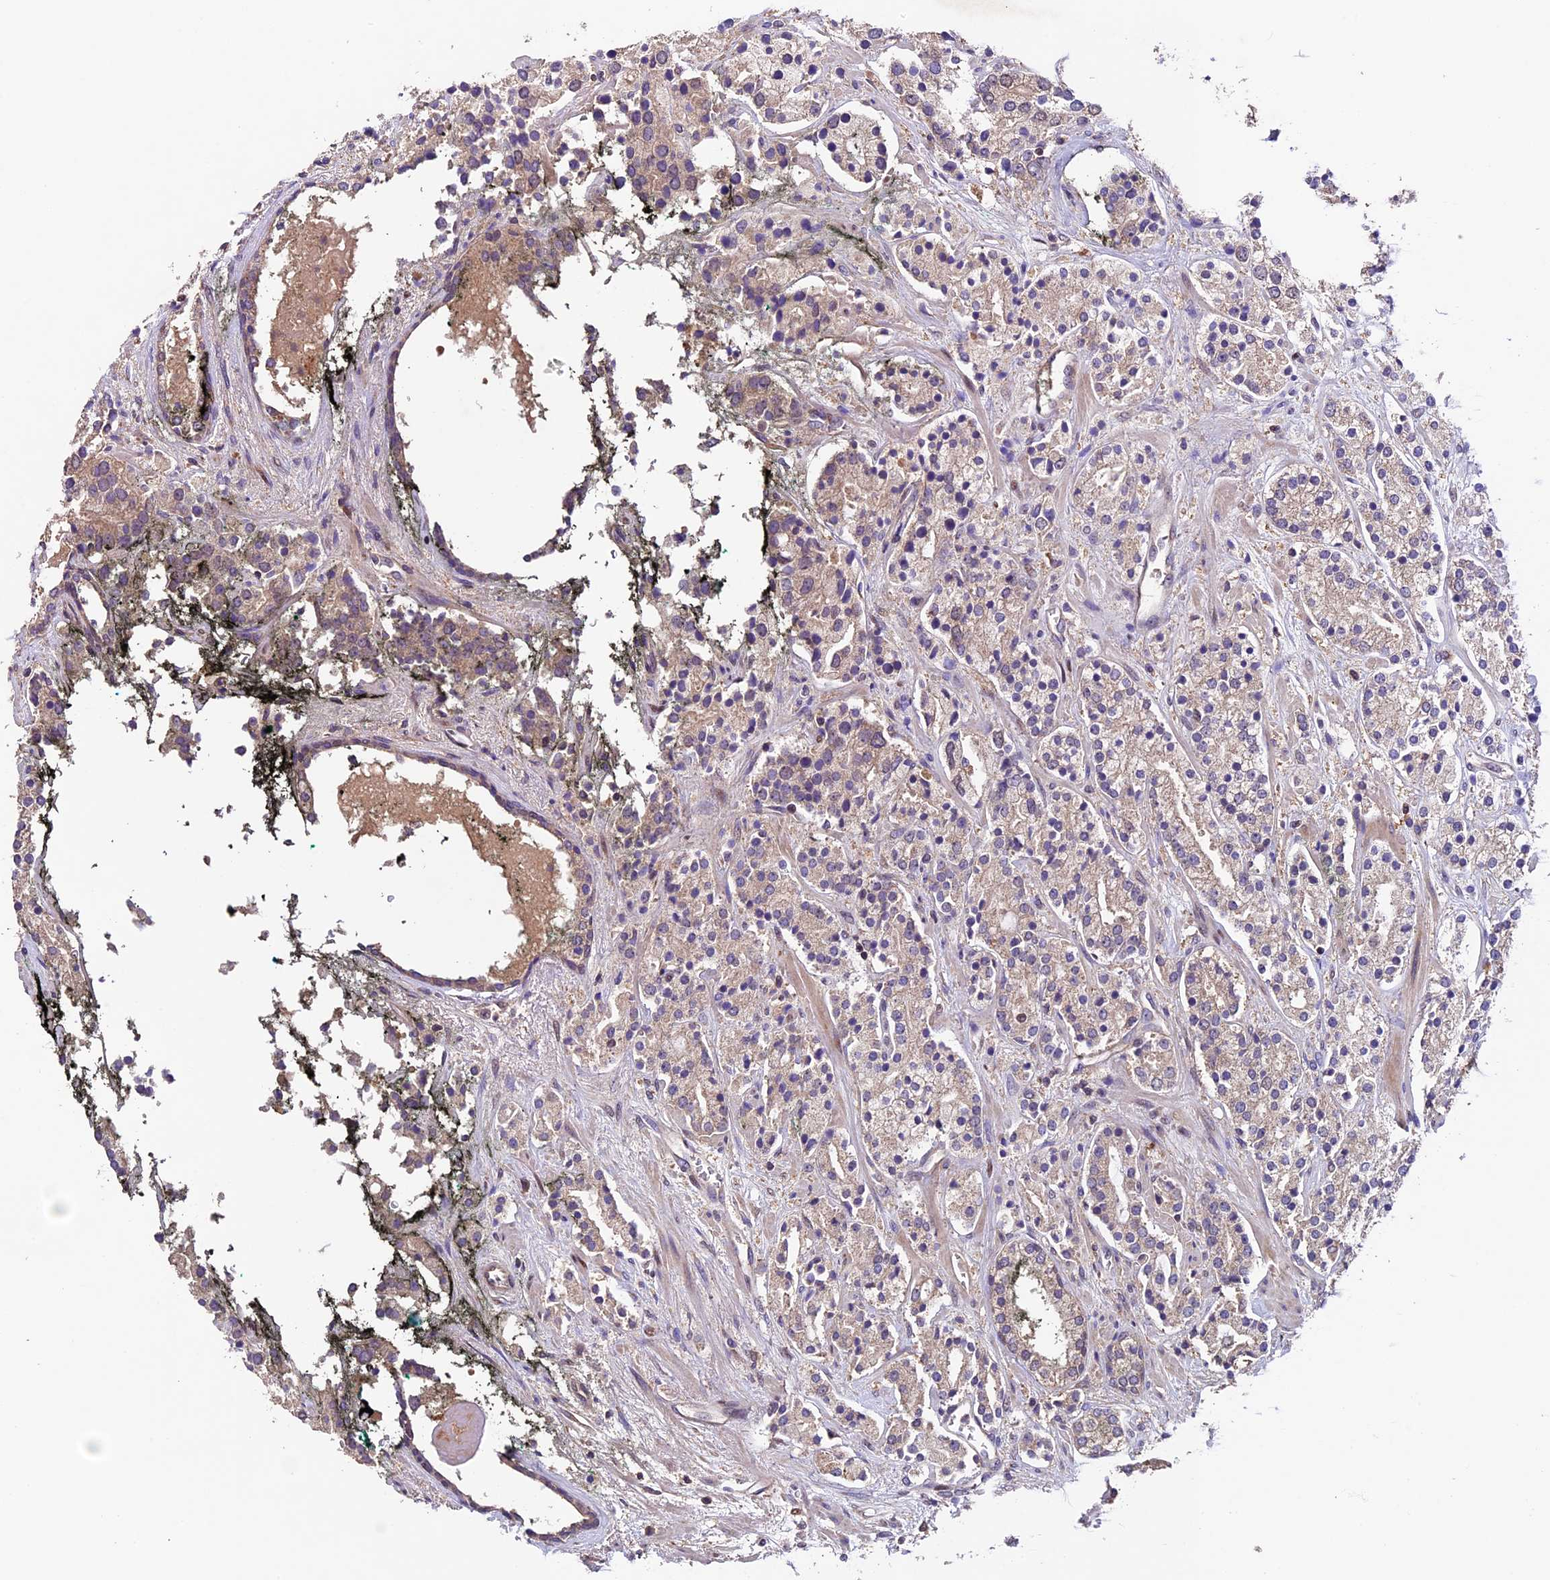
{"staining": {"intensity": "weak", "quantity": "25%-75%", "location": "cytoplasmic/membranous"}, "tissue": "prostate cancer", "cell_type": "Tumor cells", "image_type": "cancer", "snomed": [{"axis": "morphology", "description": "Adenocarcinoma, High grade"}, {"axis": "topography", "description": "Prostate"}], "caption": "Tumor cells reveal weak cytoplasmic/membranous staining in about 25%-75% of cells in high-grade adenocarcinoma (prostate).", "gene": "SBNO2", "patient": {"sex": "male", "age": 71}}